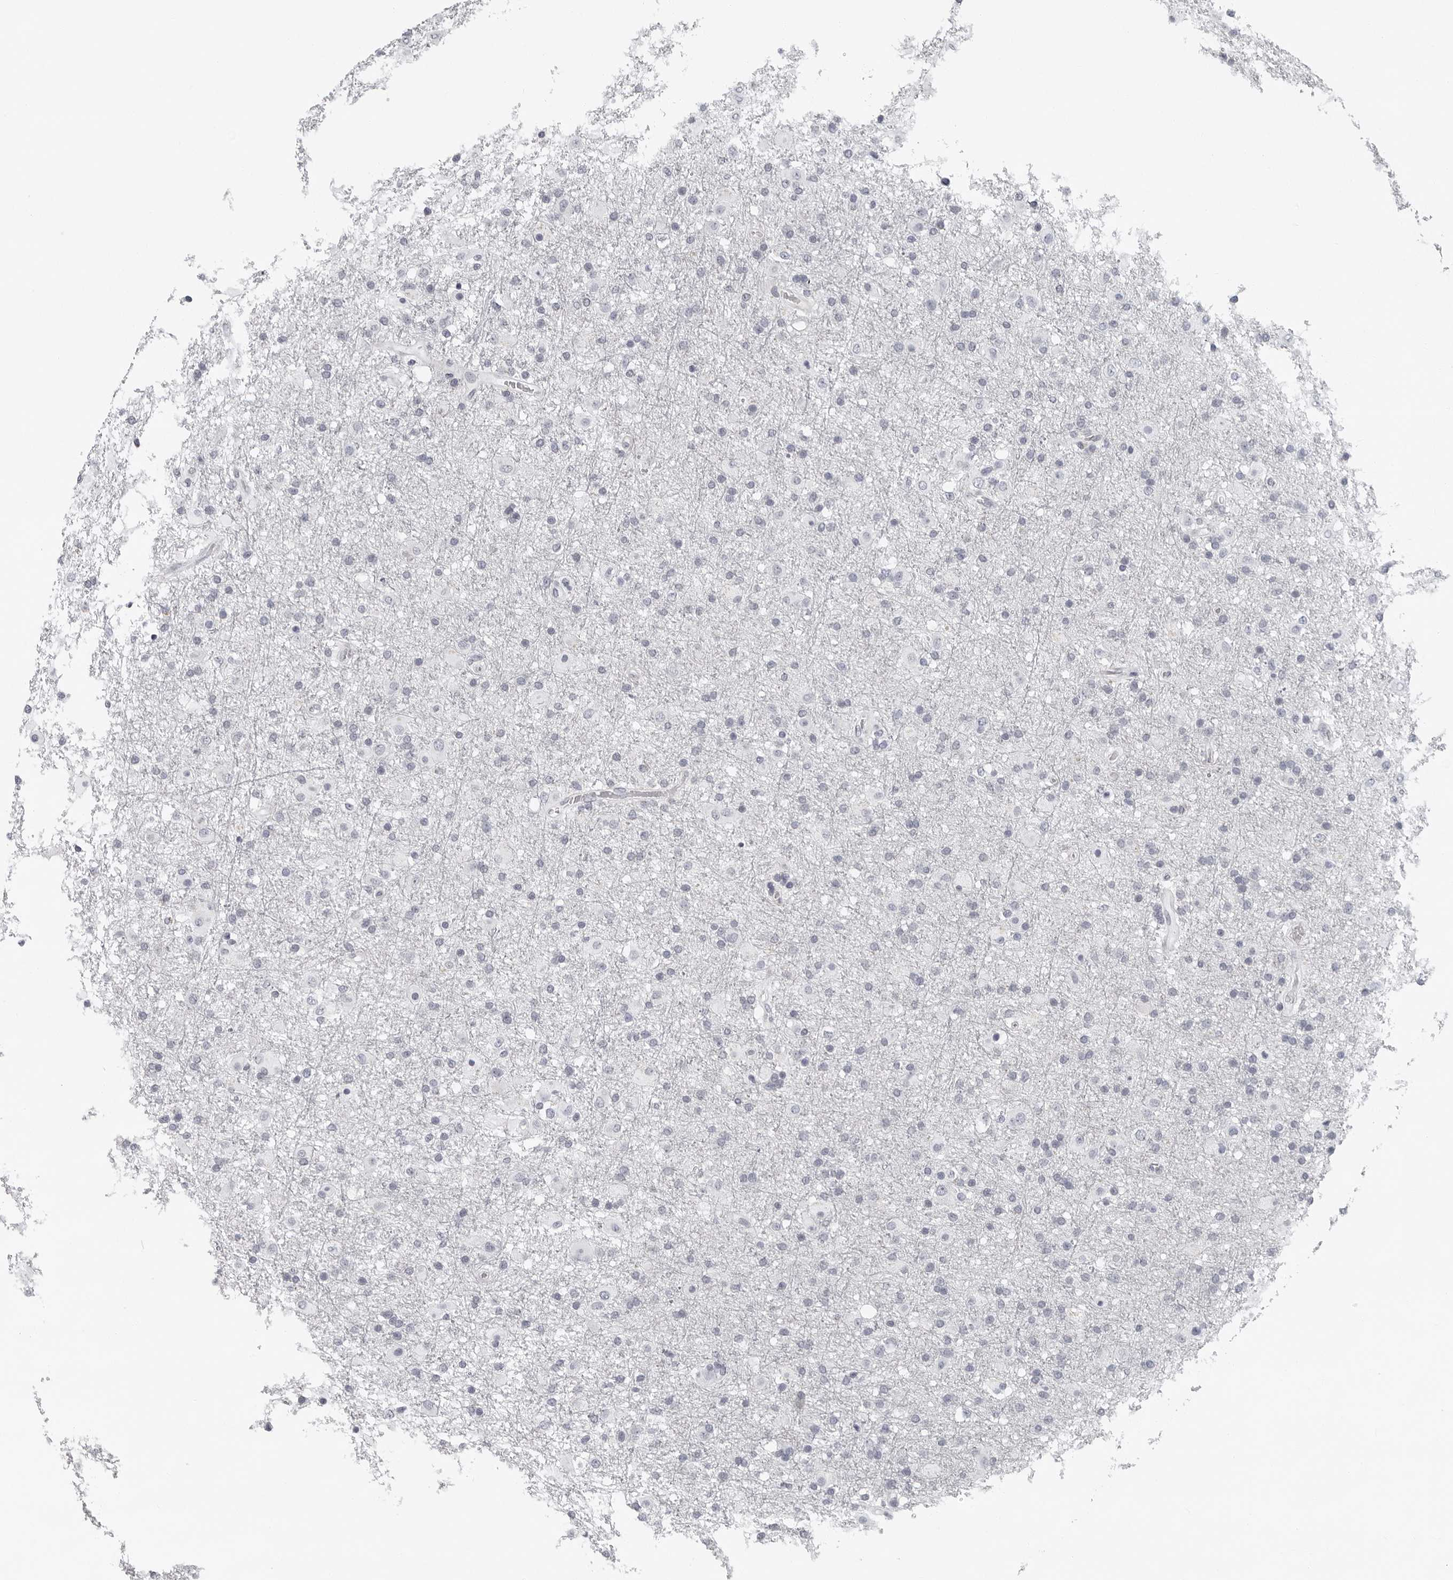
{"staining": {"intensity": "negative", "quantity": "none", "location": "none"}, "tissue": "glioma", "cell_type": "Tumor cells", "image_type": "cancer", "snomed": [{"axis": "morphology", "description": "Glioma, malignant, Low grade"}, {"axis": "topography", "description": "Brain"}], "caption": "Malignant low-grade glioma stained for a protein using immunohistochemistry (IHC) displays no staining tumor cells.", "gene": "CCDC28B", "patient": {"sex": "male", "age": 65}}